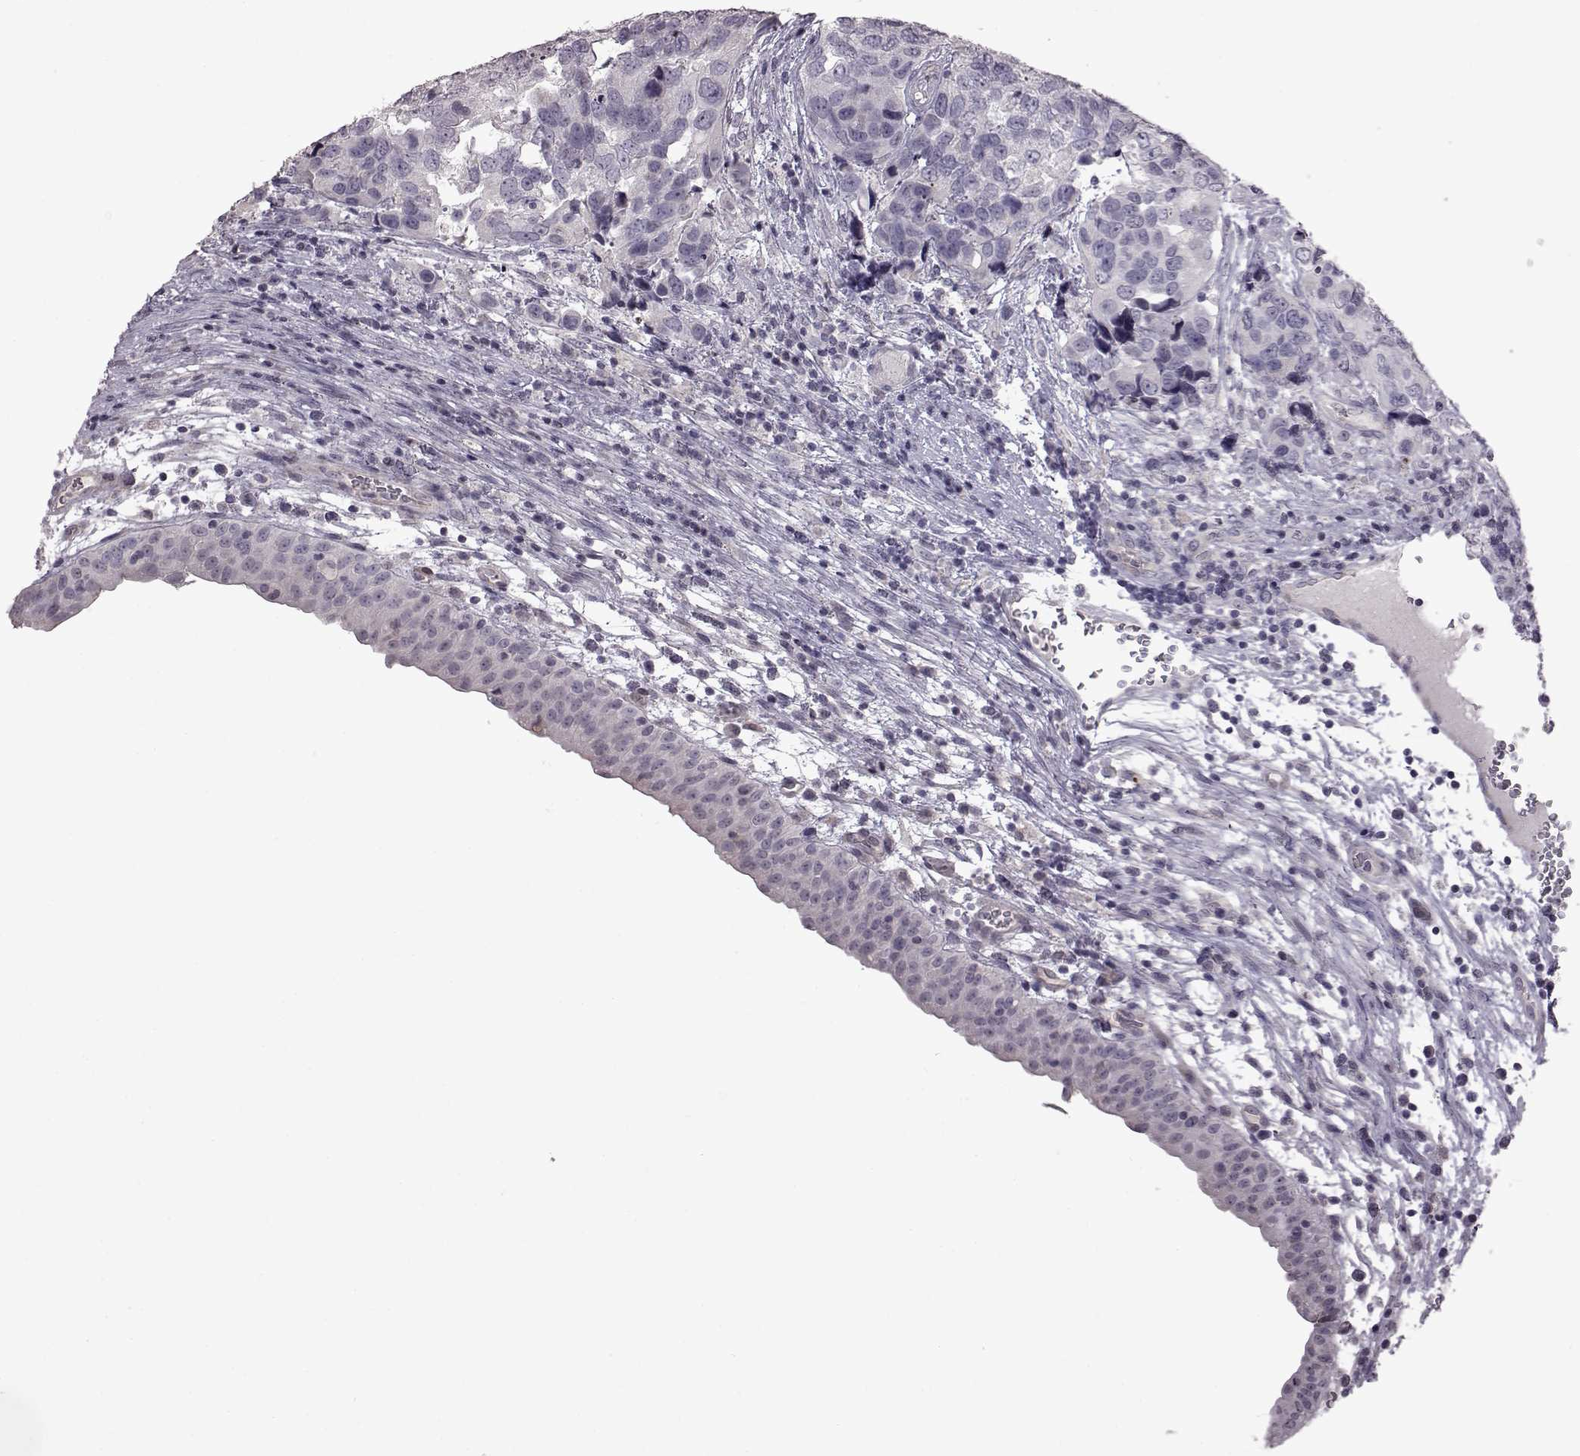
{"staining": {"intensity": "negative", "quantity": "none", "location": "none"}, "tissue": "urothelial cancer", "cell_type": "Tumor cells", "image_type": "cancer", "snomed": [{"axis": "morphology", "description": "Urothelial carcinoma, High grade"}, {"axis": "topography", "description": "Urinary bladder"}], "caption": "A histopathology image of human urothelial cancer is negative for staining in tumor cells.", "gene": "GAL", "patient": {"sex": "male", "age": 60}}